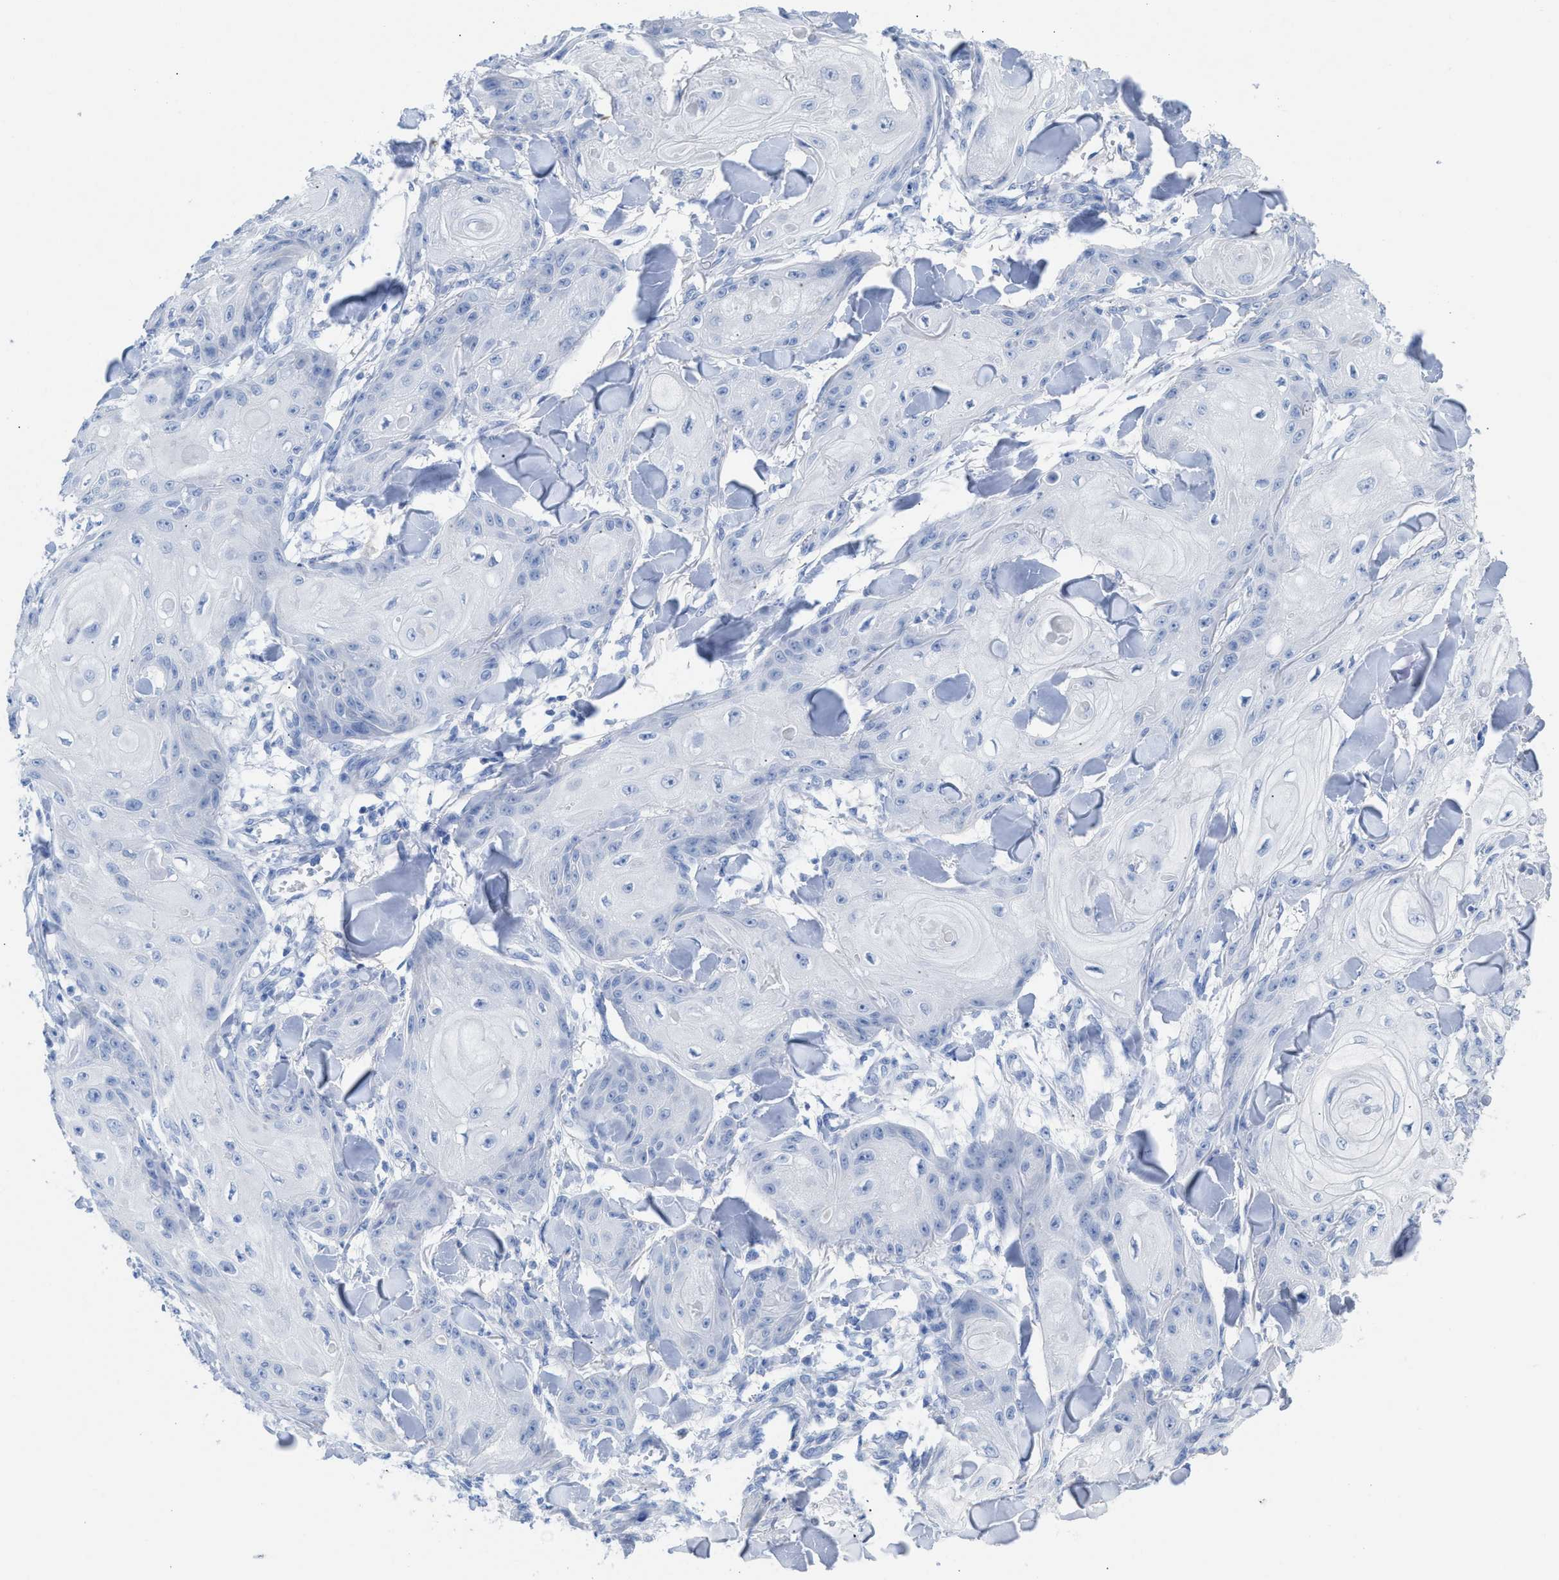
{"staining": {"intensity": "negative", "quantity": "none", "location": "none"}, "tissue": "skin cancer", "cell_type": "Tumor cells", "image_type": "cancer", "snomed": [{"axis": "morphology", "description": "Squamous cell carcinoma, NOS"}, {"axis": "topography", "description": "Skin"}], "caption": "Immunohistochemistry photomicrograph of neoplastic tissue: human skin cancer stained with DAB (3,3'-diaminobenzidine) reveals no significant protein positivity in tumor cells.", "gene": "CPA1", "patient": {"sex": "male", "age": 74}}